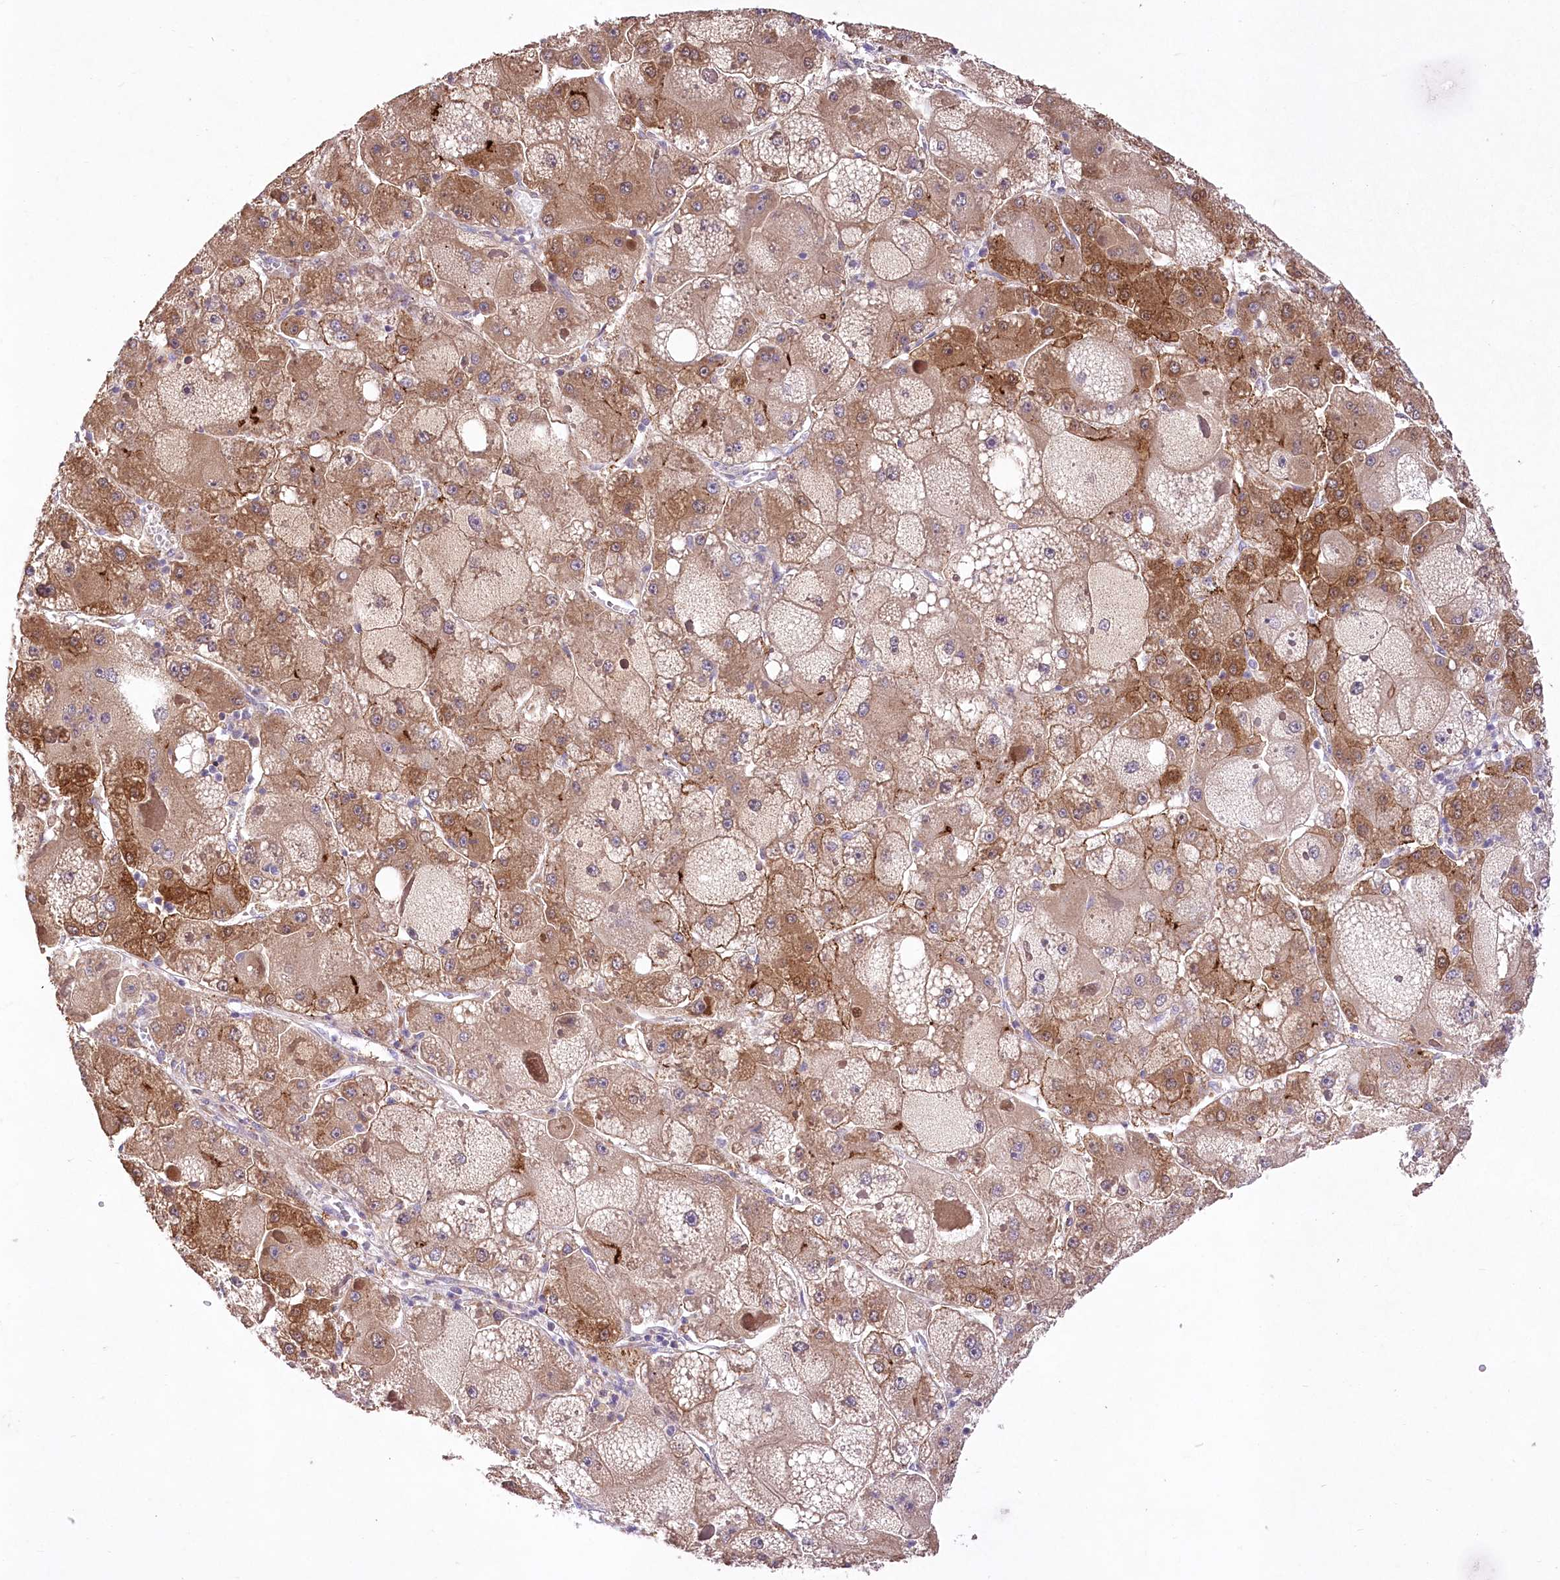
{"staining": {"intensity": "moderate", "quantity": ">75%", "location": "cytoplasmic/membranous"}, "tissue": "liver cancer", "cell_type": "Tumor cells", "image_type": "cancer", "snomed": [{"axis": "morphology", "description": "Carcinoma, Hepatocellular, NOS"}, {"axis": "topography", "description": "Liver"}], "caption": "There is medium levels of moderate cytoplasmic/membranous expression in tumor cells of liver hepatocellular carcinoma, as demonstrated by immunohistochemical staining (brown color).", "gene": "PBLD", "patient": {"sex": "female", "age": 73}}